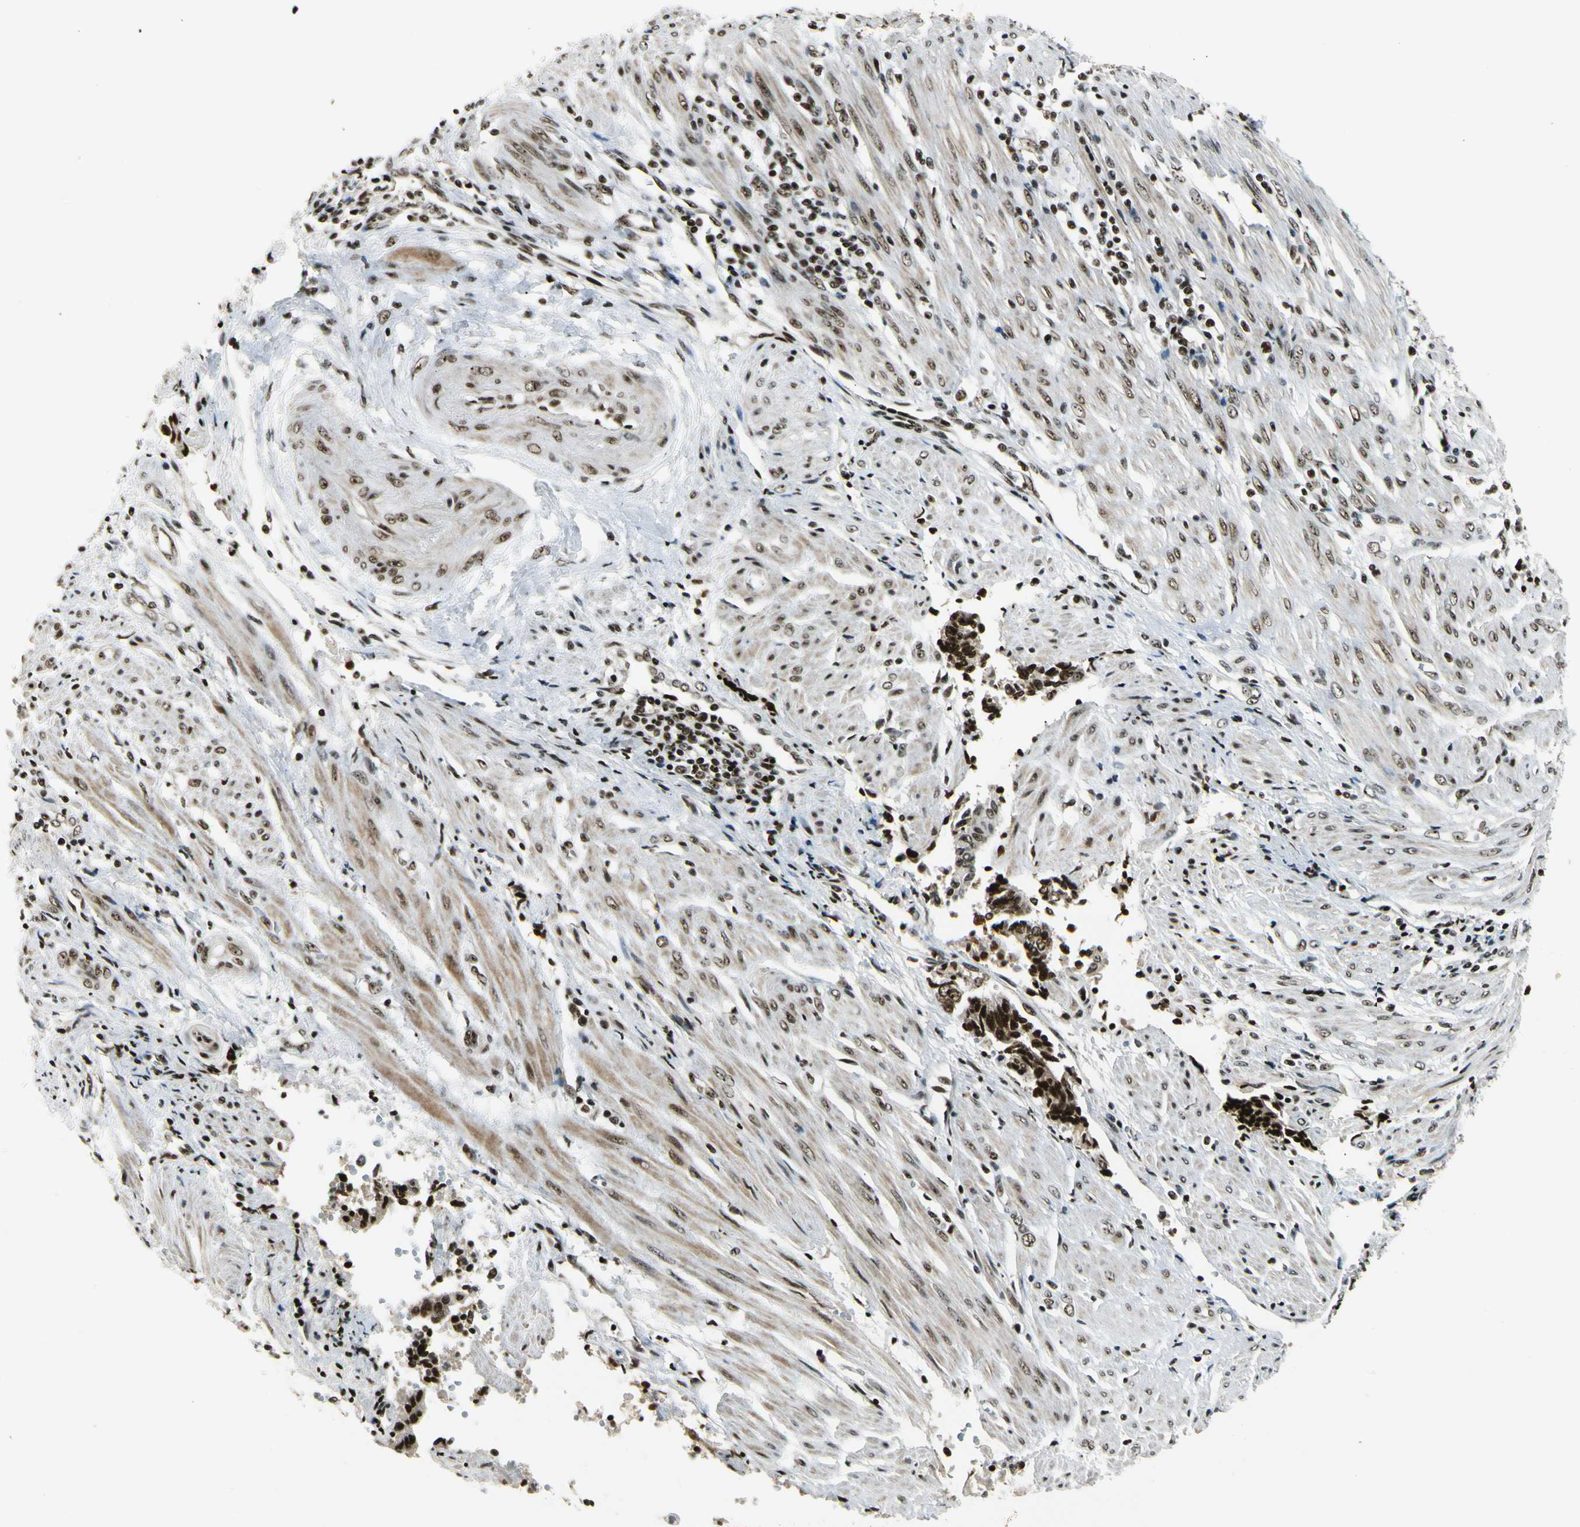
{"staining": {"intensity": "strong", "quantity": ">75%", "location": "nuclear"}, "tissue": "endometrial cancer", "cell_type": "Tumor cells", "image_type": "cancer", "snomed": [{"axis": "morphology", "description": "Adenocarcinoma, NOS"}, {"axis": "topography", "description": "Uterus"}, {"axis": "topography", "description": "Endometrium"}], "caption": "About >75% of tumor cells in endometrial cancer (adenocarcinoma) display strong nuclear protein positivity as visualized by brown immunohistochemical staining.", "gene": "UBTF", "patient": {"sex": "female", "age": 70}}